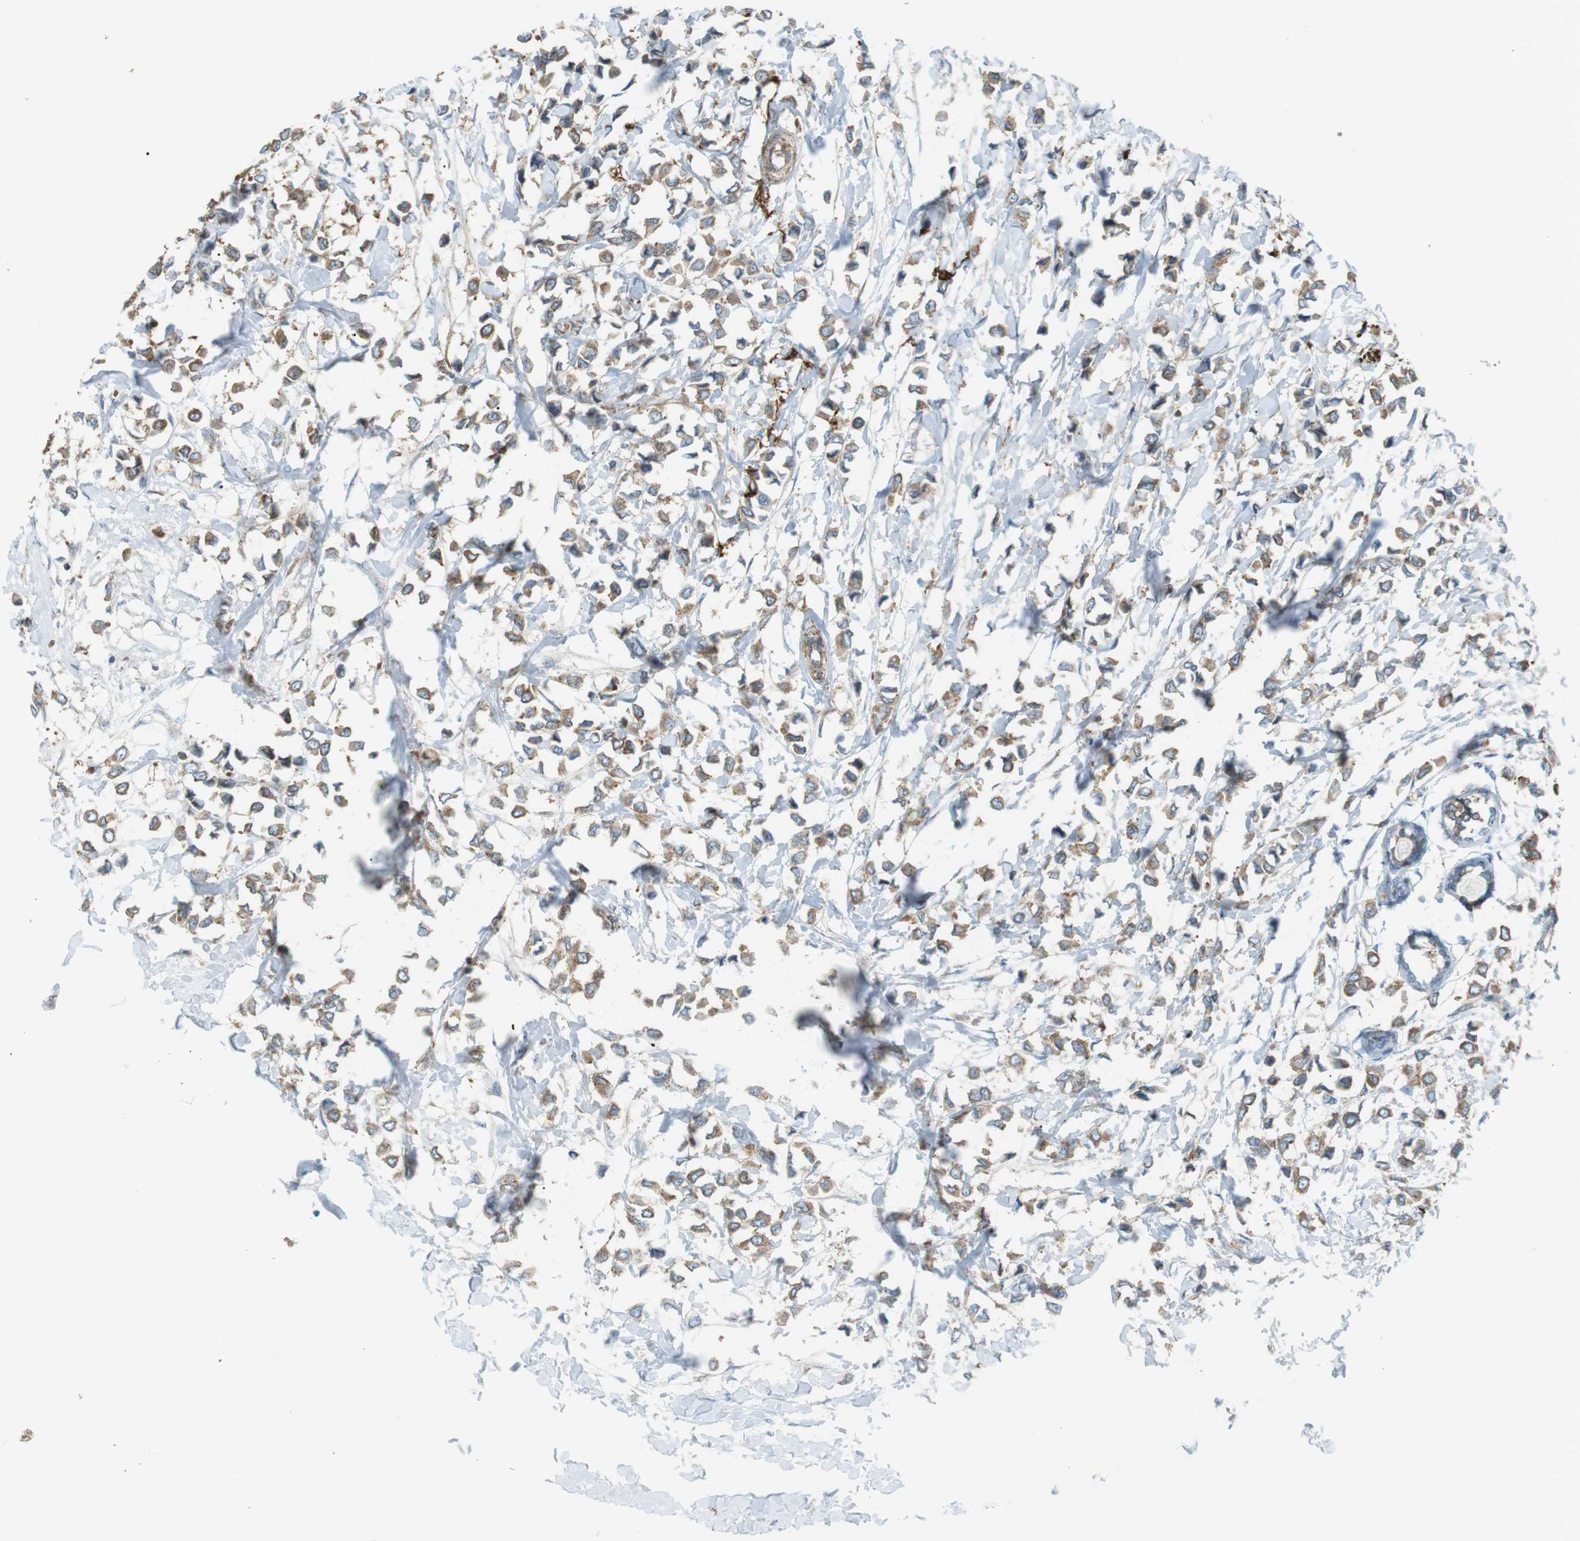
{"staining": {"intensity": "weak", "quantity": ">75%", "location": "cytoplasmic/membranous"}, "tissue": "breast cancer", "cell_type": "Tumor cells", "image_type": "cancer", "snomed": [{"axis": "morphology", "description": "Lobular carcinoma"}, {"axis": "topography", "description": "Breast"}], "caption": "The photomicrograph displays a brown stain indicating the presence of a protein in the cytoplasmic/membranous of tumor cells in breast lobular carcinoma.", "gene": "FLII", "patient": {"sex": "female", "age": 51}}